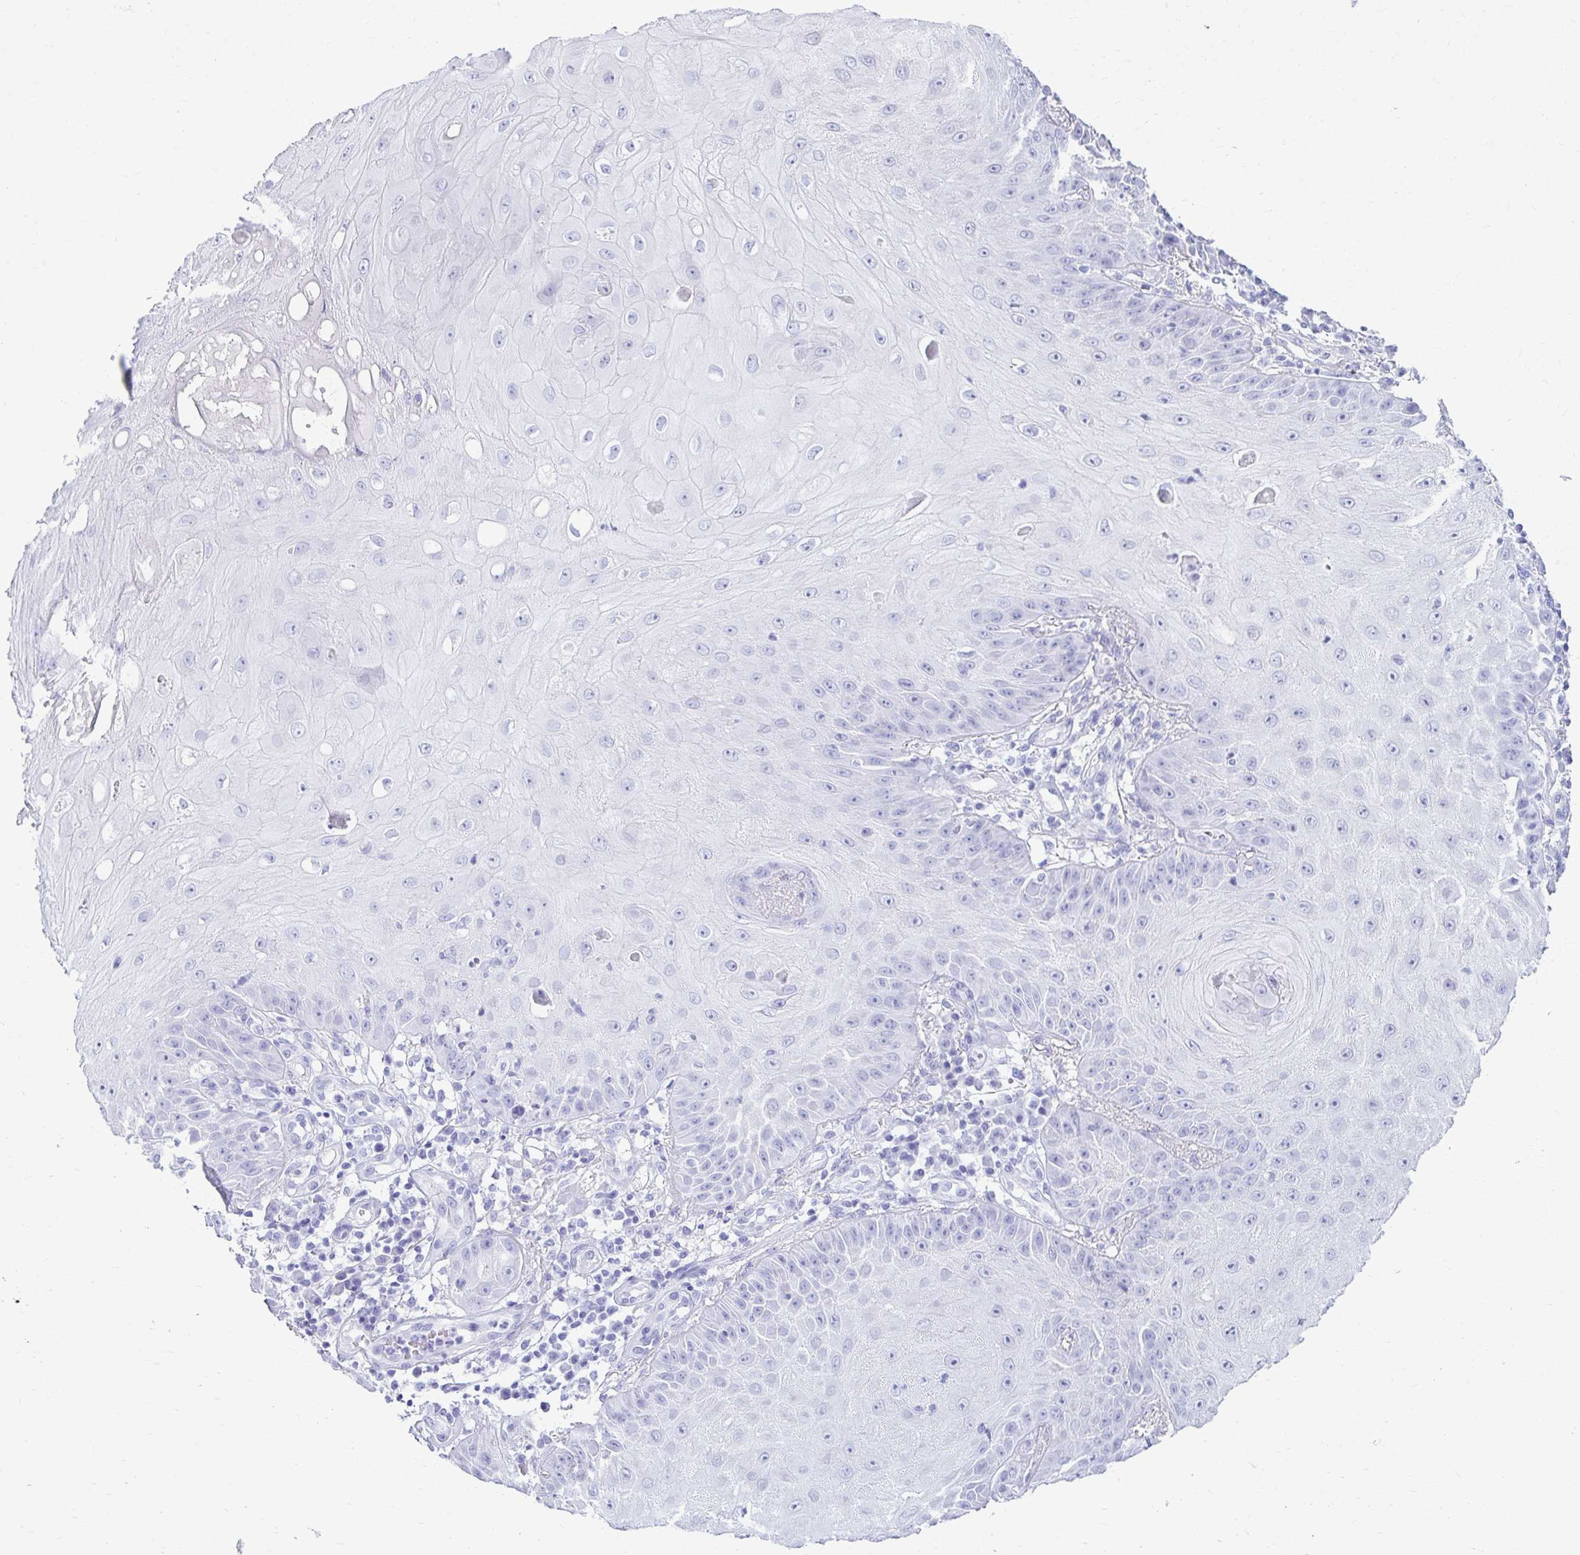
{"staining": {"intensity": "negative", "quantity": "none", "location": "none"}, "tissue": "skin cancer", "cell_type": "Tumor cells", "image_type": "cancer", "snomed": [{"axis": "morphology", "description": "Squamous cell carcinoma, NOS"}, {"axis": "topography", "description": "Skin"}], "caption": "Tumor cells show no significant protein staining in skin cancer.", "gene": "ATP4B", "patient": {"sex": "male", "age": 70}}